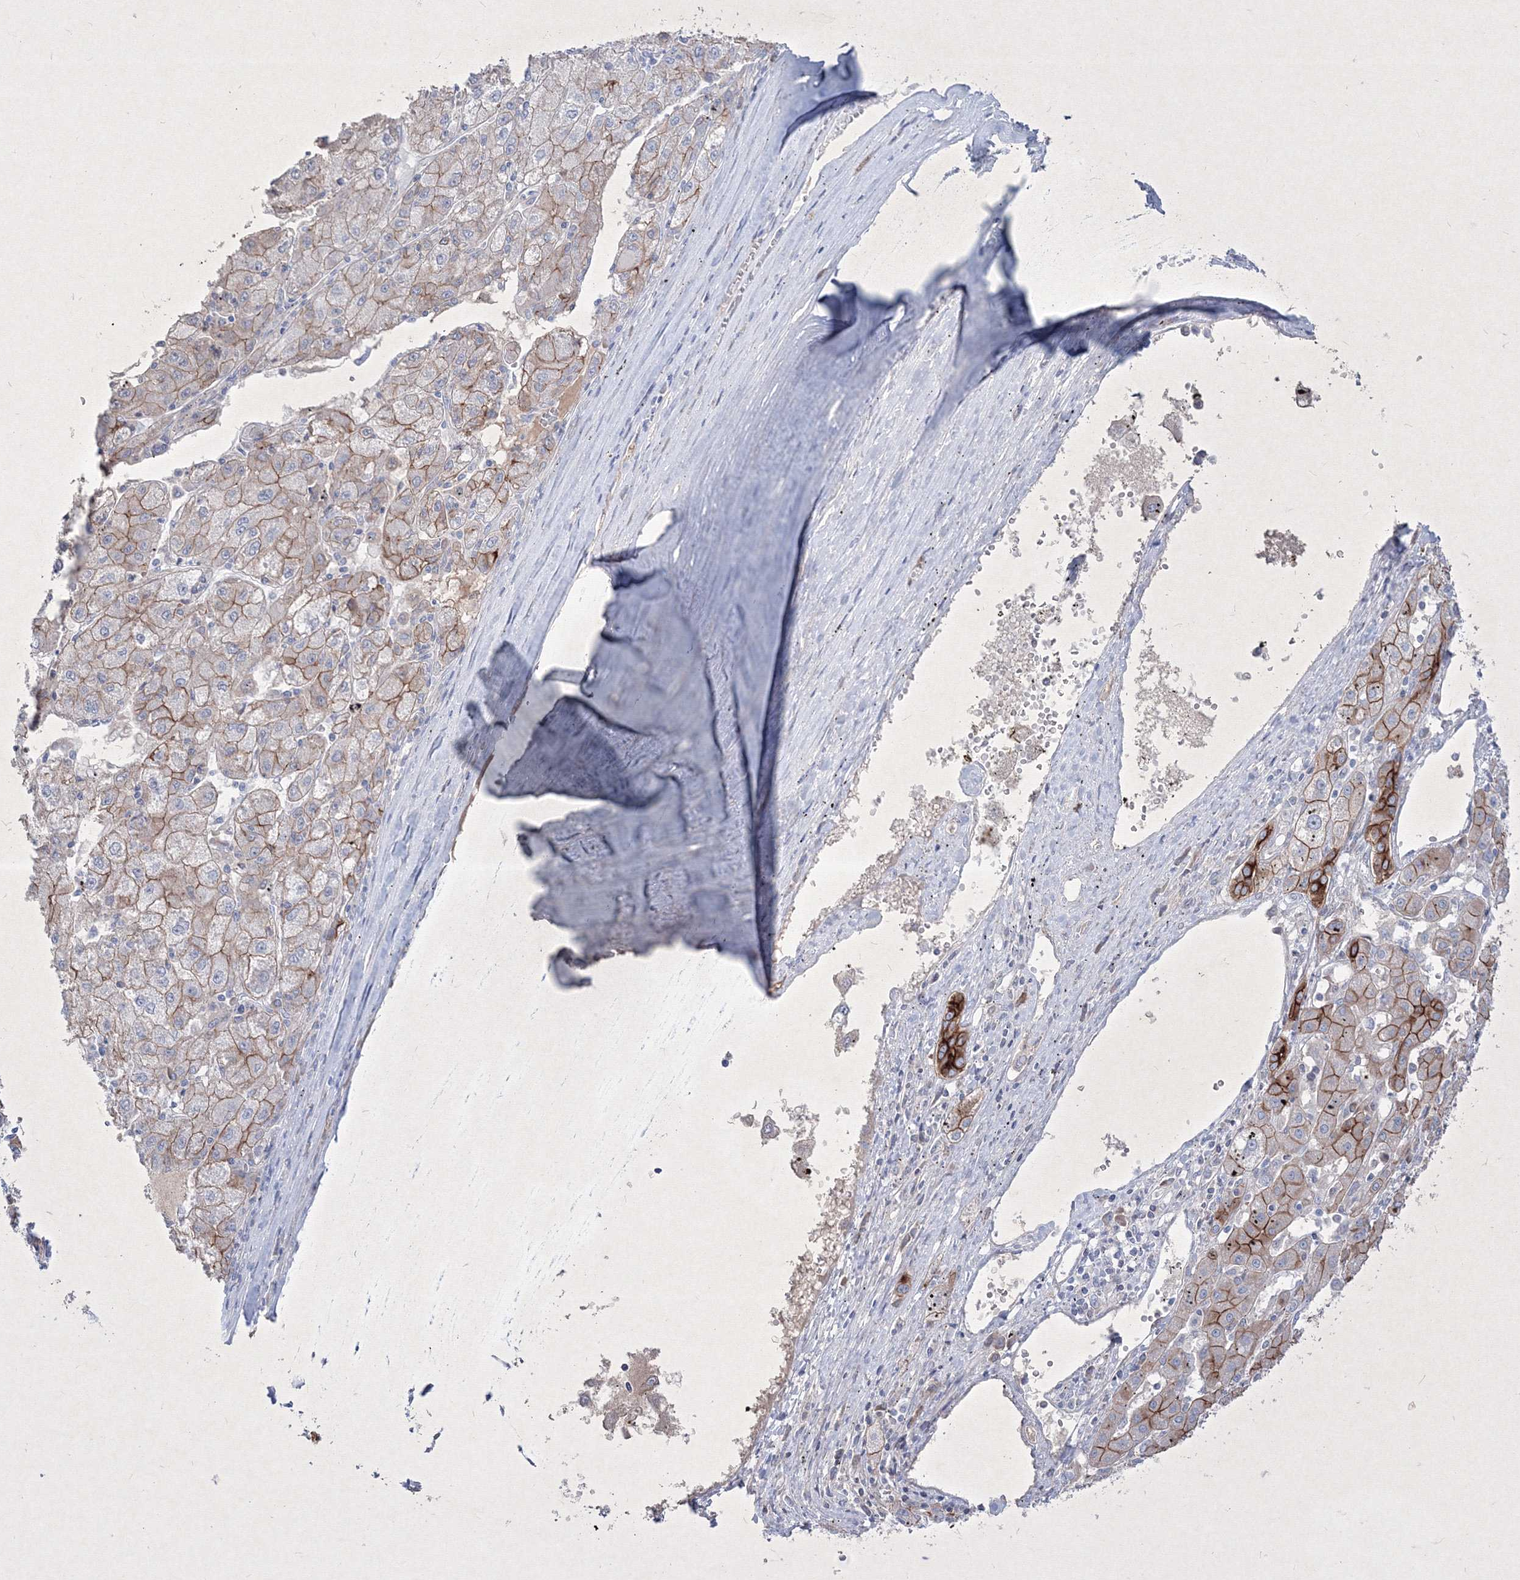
{"staining": {"intensity": "moderate", "quantity": ">75%", "location": "cytoplasmic/membranous"}, "tissue": "liver cancer", "cell_type": "Tumor cells", "image_type": "cancer", "snomed": [{"axis": "morphology", "description": "Carcinoma, Hepatocellular, NOS"}, {"axis": "topography", "description": "Liver"}], "caption": "Hepatocellular carcinoma (liver) stained with DAB (3,3'-diaminobenzidine) immunohistochemistry (IHC) demonstrates medium levels of moderate cytoplasmic/membranous expression in approximately >75% of tumor cells.", "gene": "TMEM139", "patient": {"sex": "male", "age": 72}}